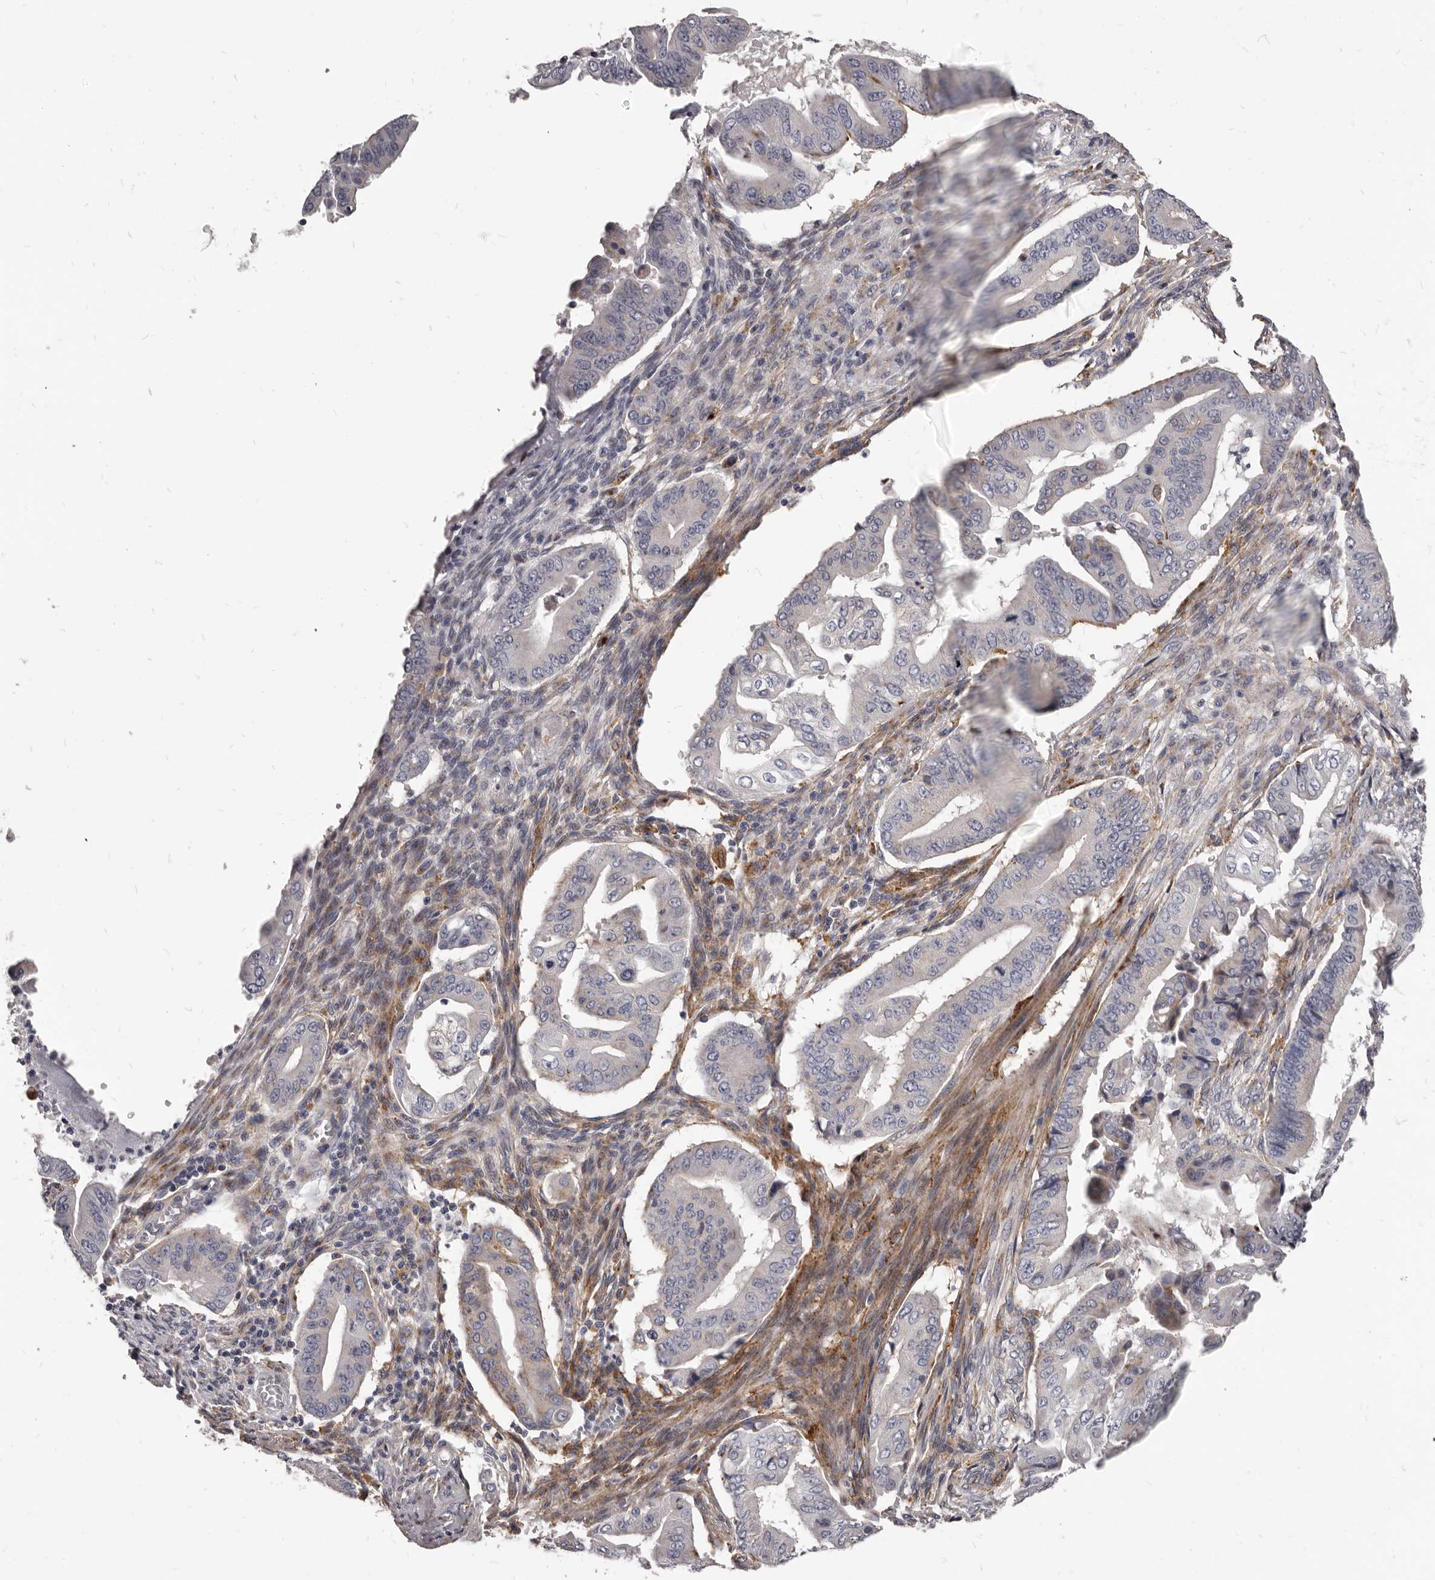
{"staining": {"intensity": "negative", "quantity": "none", "location": "none"}, "tissue": "pancreatic cancer", "cell_type": "Tumor cells", "image_type": "cancer", "snomed": [{"axis": "morphology", "description": "Adenocarcinoma, NOS"}, {"axis": "topography", "description": "Pancreas"}], "caption": "A high-resolution photomicrograph shows IHC staining of pancreatic cancer, which reveals no significant staining in tumor cells.", "gene": "PI4K2A", "patient": {"sex": "female", "age": 77}}